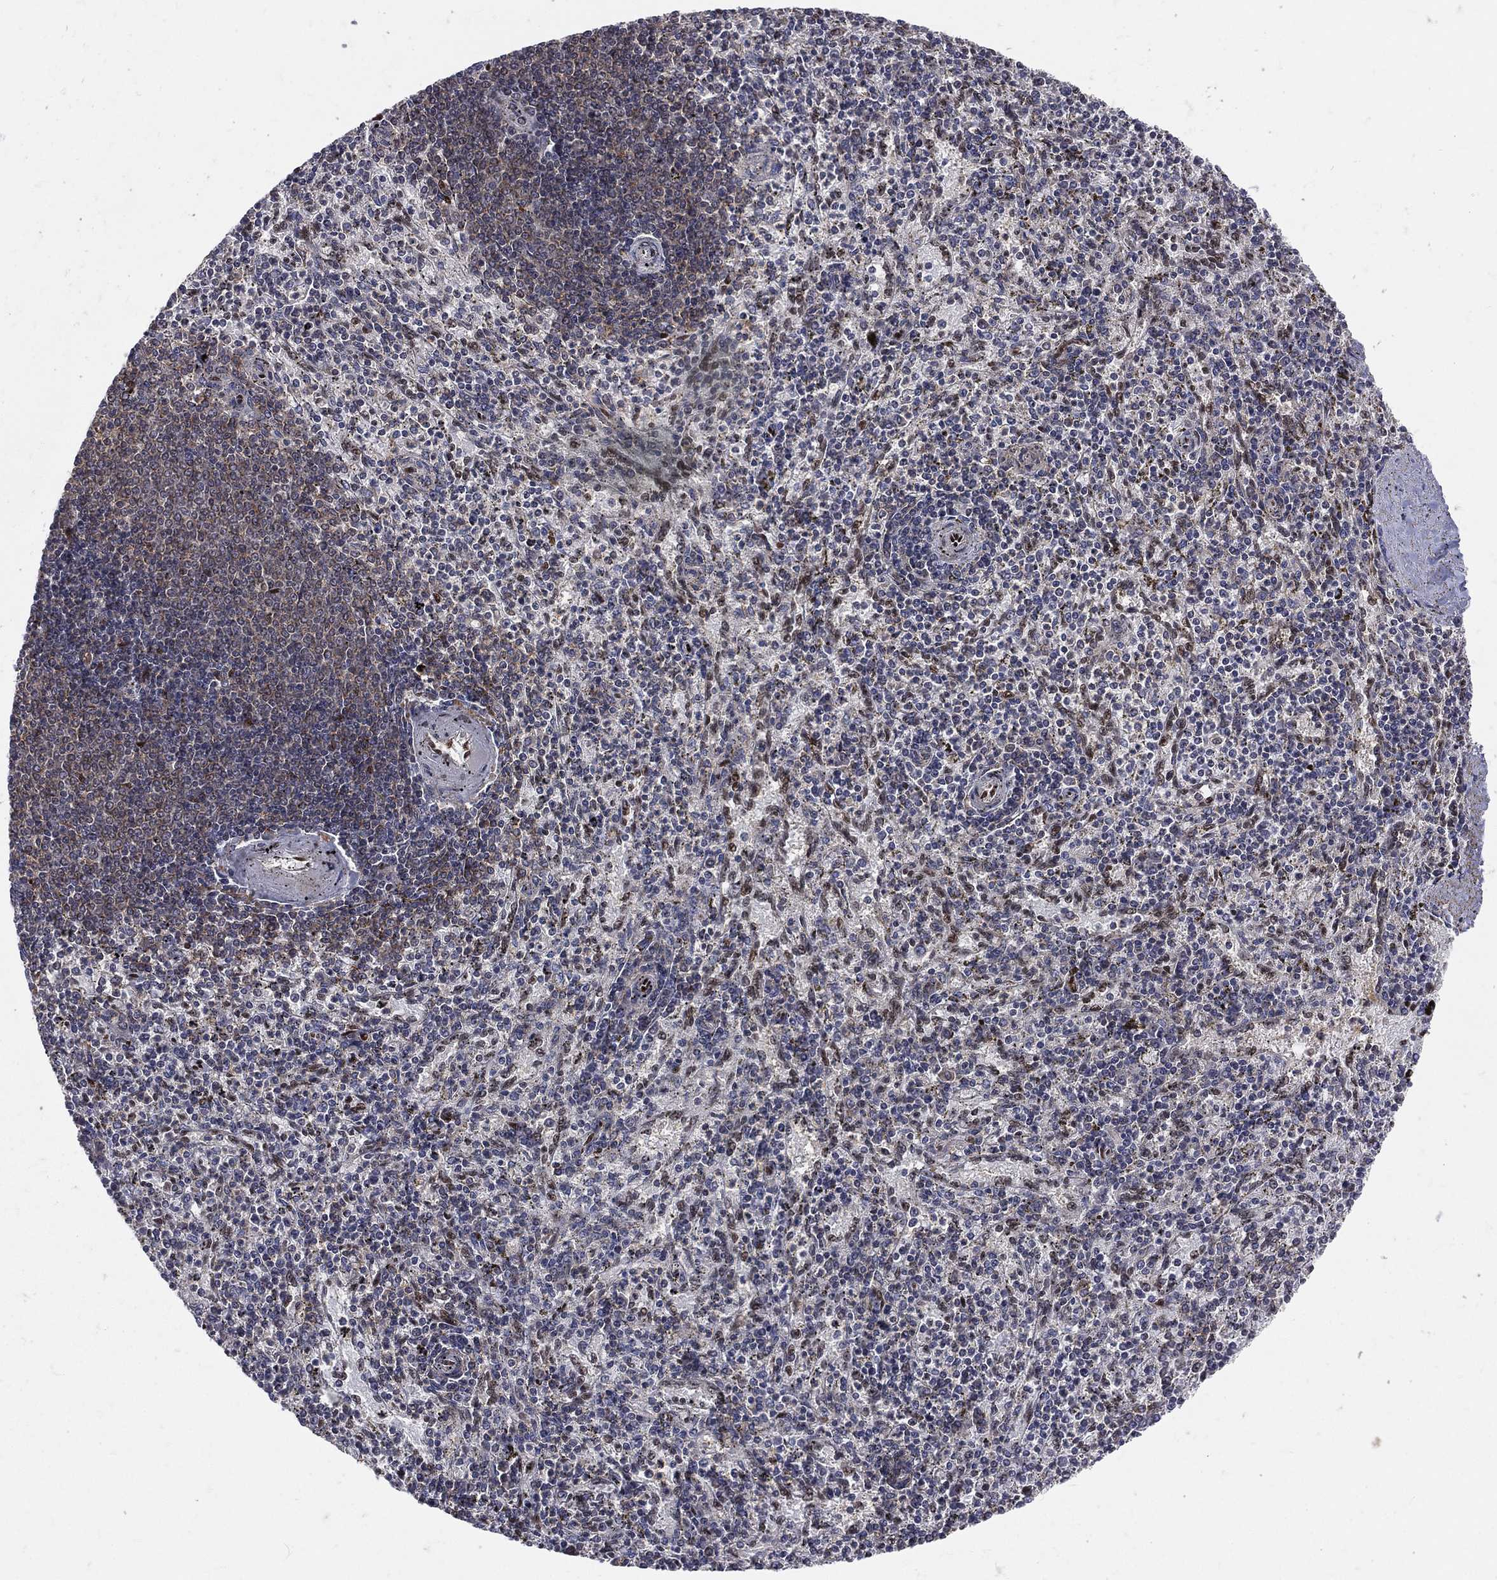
{"staining": {"intensity": "moderate", "quantity": "<25%", "location": "nuclear"}, "tissue": "spleen", "cell_type": "Cells in red pulp", "image_type": "normal", "snomed": [{"axis": "morphology", "description": "Normal tissue, NOS"}, {"axis": "topography", "description": "Spleen"}], "caption": "High-magnification brightfield microscopy of unremarkable spleen stained with DAB (3,3'-diaminobenzidine) (brown) and counterstained with hematoxylin (blue). cells in red pulp exhibit moderate nuclear positivity is seen in about<25% of cells. The protein is shown in brown color, while the nuclei are stained blue.", "gene": "ZEB1", "patient": {"sex": "female", "age": 37}}